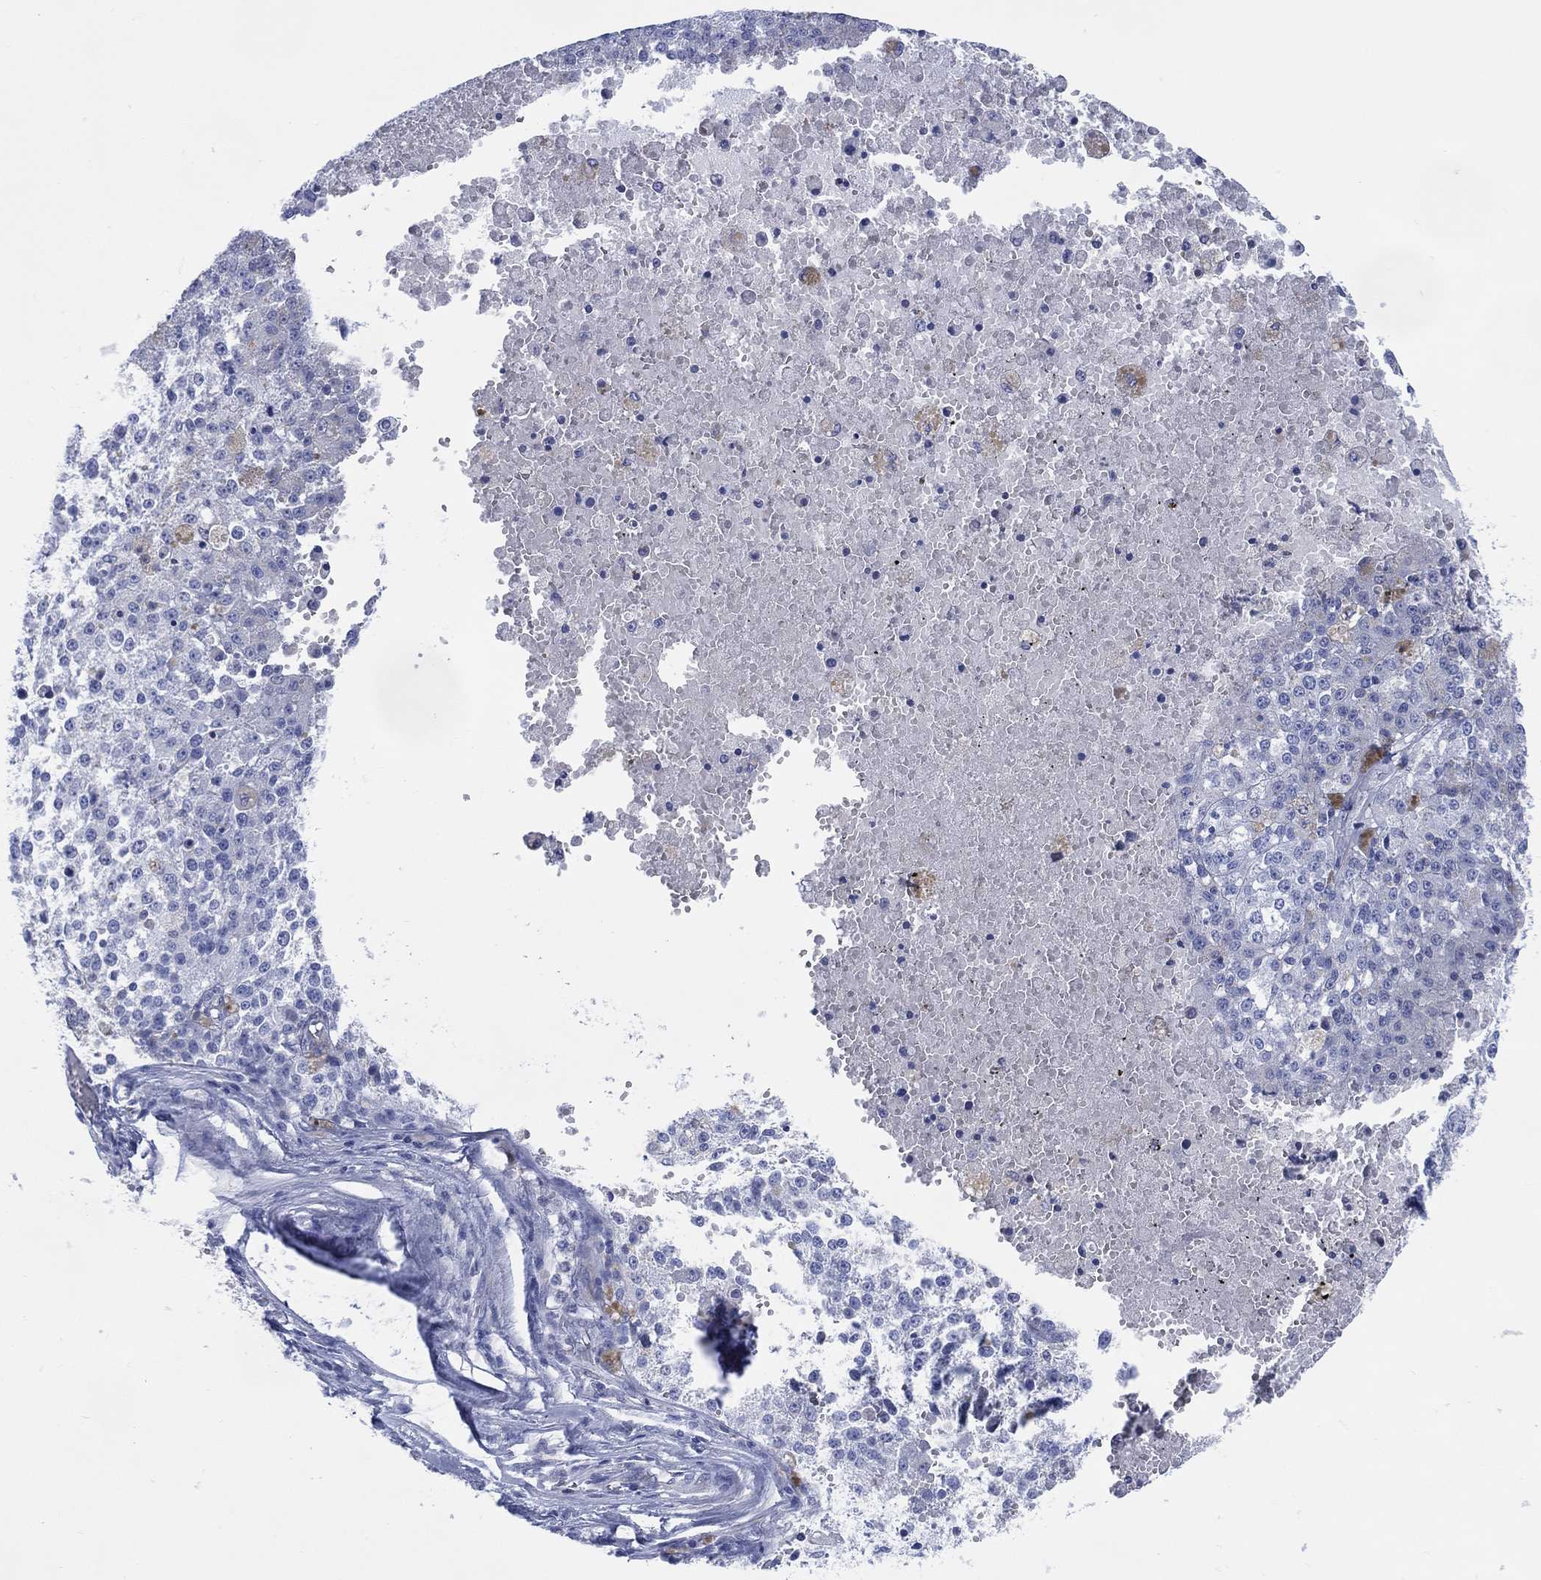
{"staining": {"intensity": "negative", "quantity": "none", "location": "none"}, "tissue": "melanoma", "cell_type": "Tumor cells", "image_type": "cancer", "snomed": [{"axis": "morphology", "description": "Malignant melanoma, Metastatic site"}, {"axis": "topography", "description": "Lymph node"}], "caption": "This is an IHC photomicrograph of malignant melanoma (metastatic site). There is no staining in tumor cells.", "gene": "DDI1", "patient": {"sex": "female", "age": 64}}